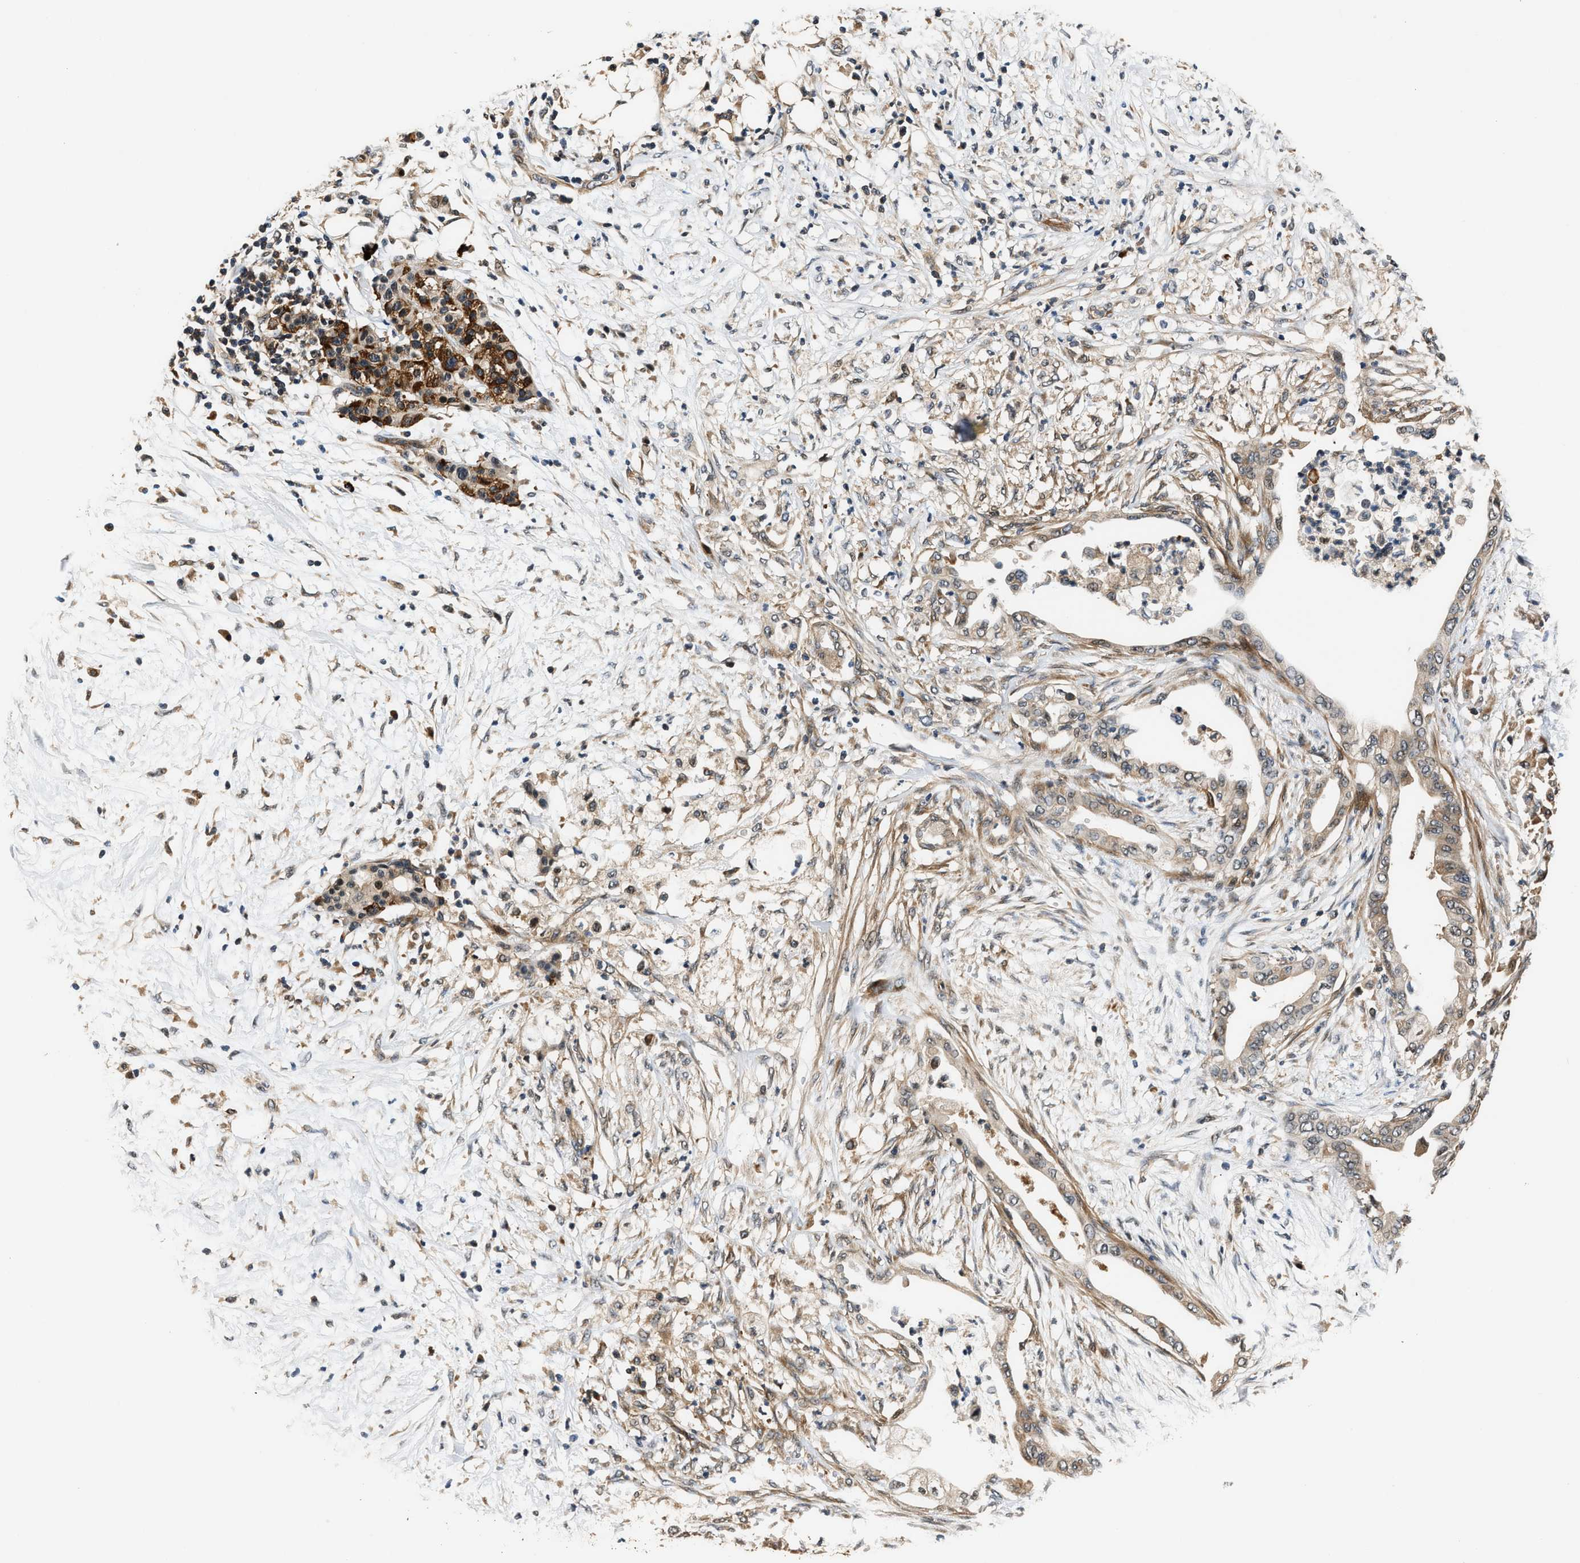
{"staining": {"intensity": "weak", "quantity": "25%-75%", "location": "cytoplasmic/membranous"}, "tissue": "pancreatic cancer", "cell_type": "Tumor cells", "image_type": "cancer", "snomed": [{"axis": "morphology", "description": "Normal tissue, NOS"}, {"axis": "morphology", "description": "Adenocarcinoma, NOS"}, {"axis": "topography", "description": "Pancreas"}, {"axis": "topography", "description": "Duodenum"}], "caption": "Human pancreatic cancer (adenocarcinoma) stained with a protein marker exhibits weak staining in tumor cells.", "gene": "TUT7", "patient": {"sex": "female", "age": 60}}